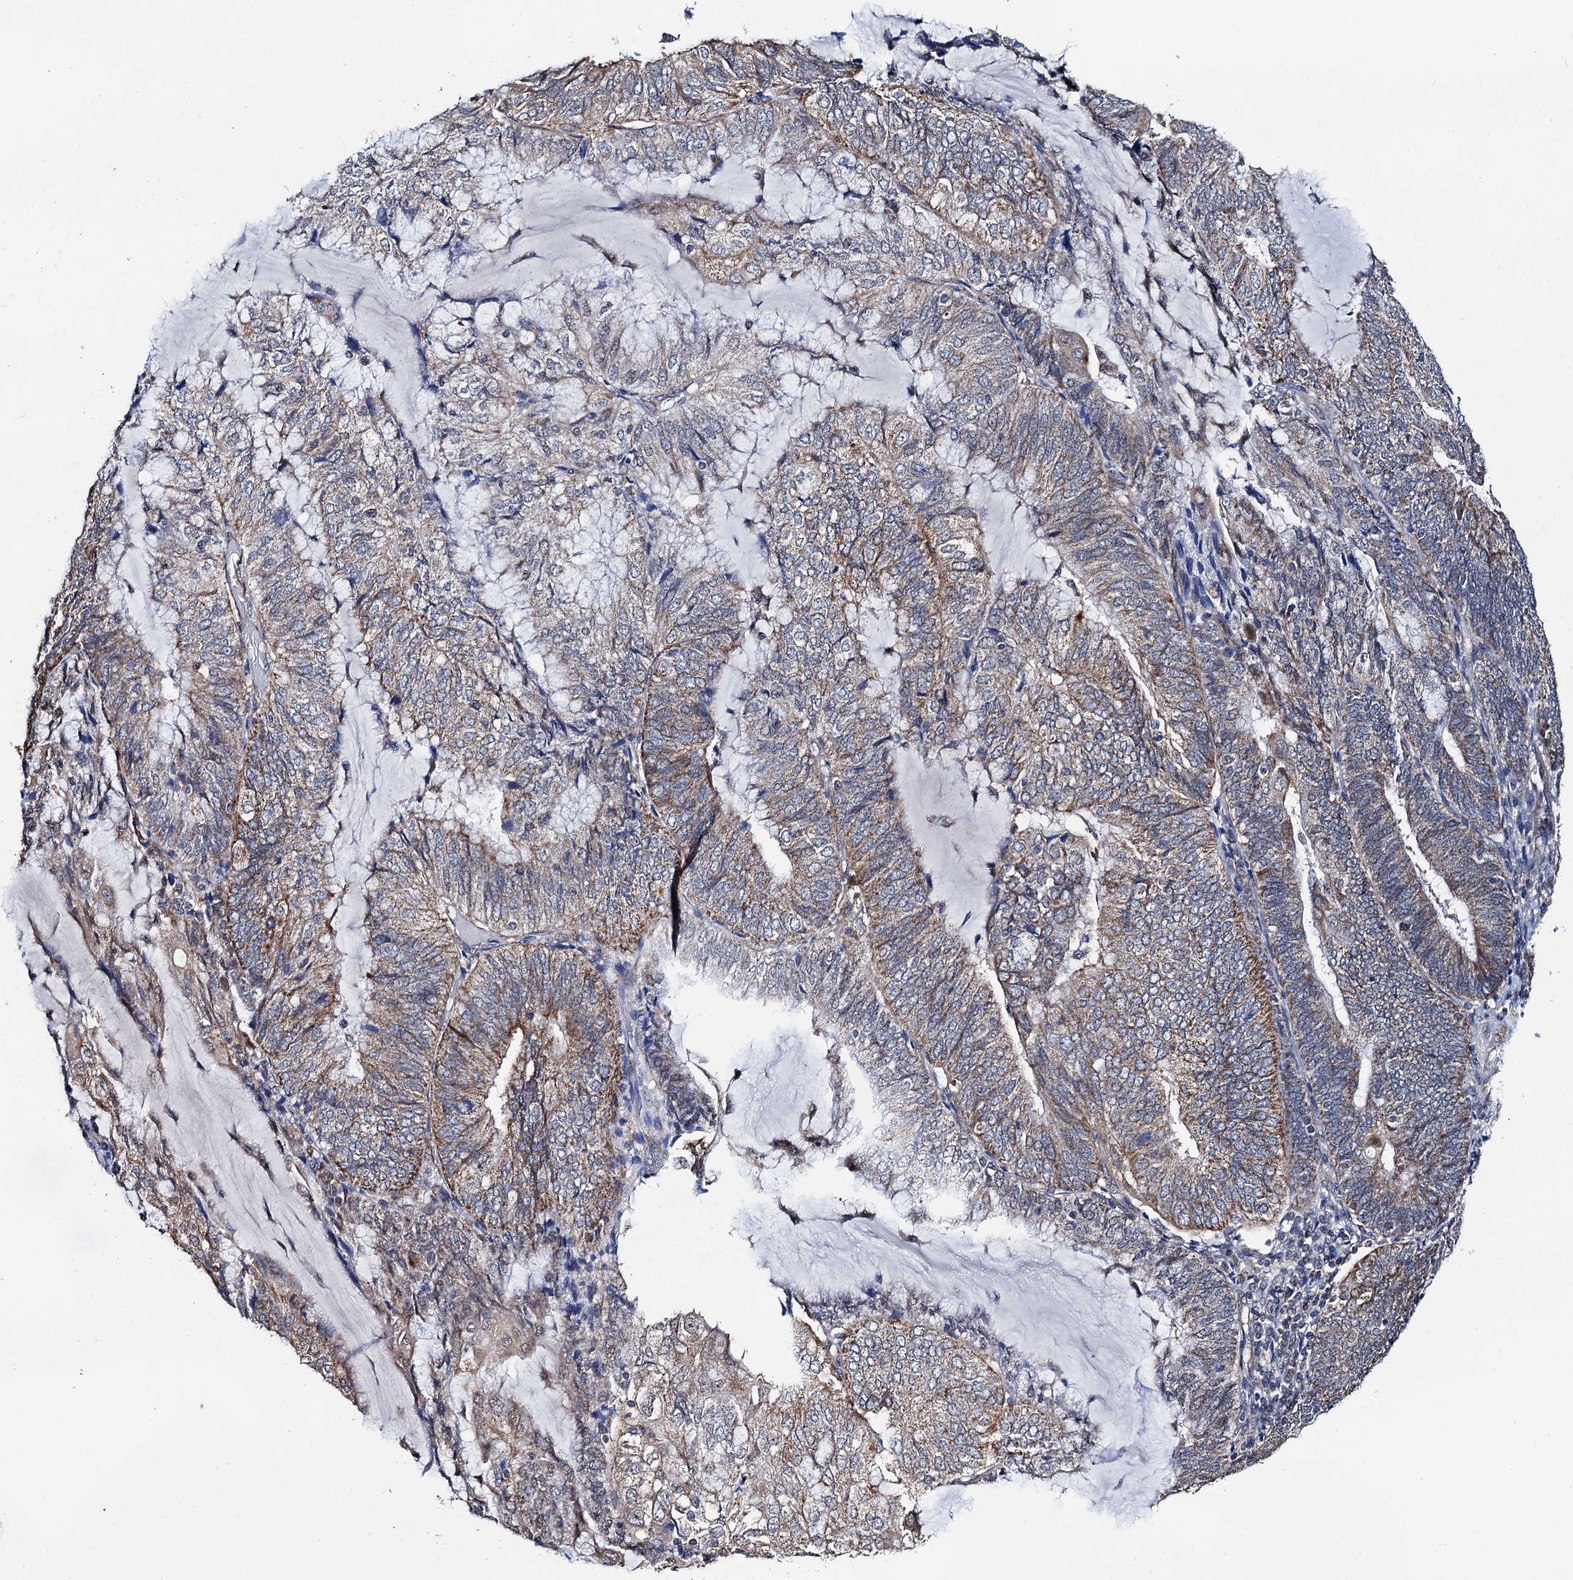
{"staining": {"intensity": "moderate", "quantity": "25%-75%", "location": "cytoplasmic/membranous"}, "tissue": "endometrial cancer", "cell_type": "Tumor cells", "image_type": "cancer", "snomed": [{"axis": "morphology", "description": "Adenocarcinoma, NOS"}, {"axis": "topography", "description": "Endometrium"}], "caption": "Endometrial adenocarcinoma was stained to show a protein in brown. There is medium levels of moderate cytoplasmic/membranous expression in approximately 25%-75% of tumor cells.", "gene": "PTCD3", "patient": {"sex": "female", "age": 81}}